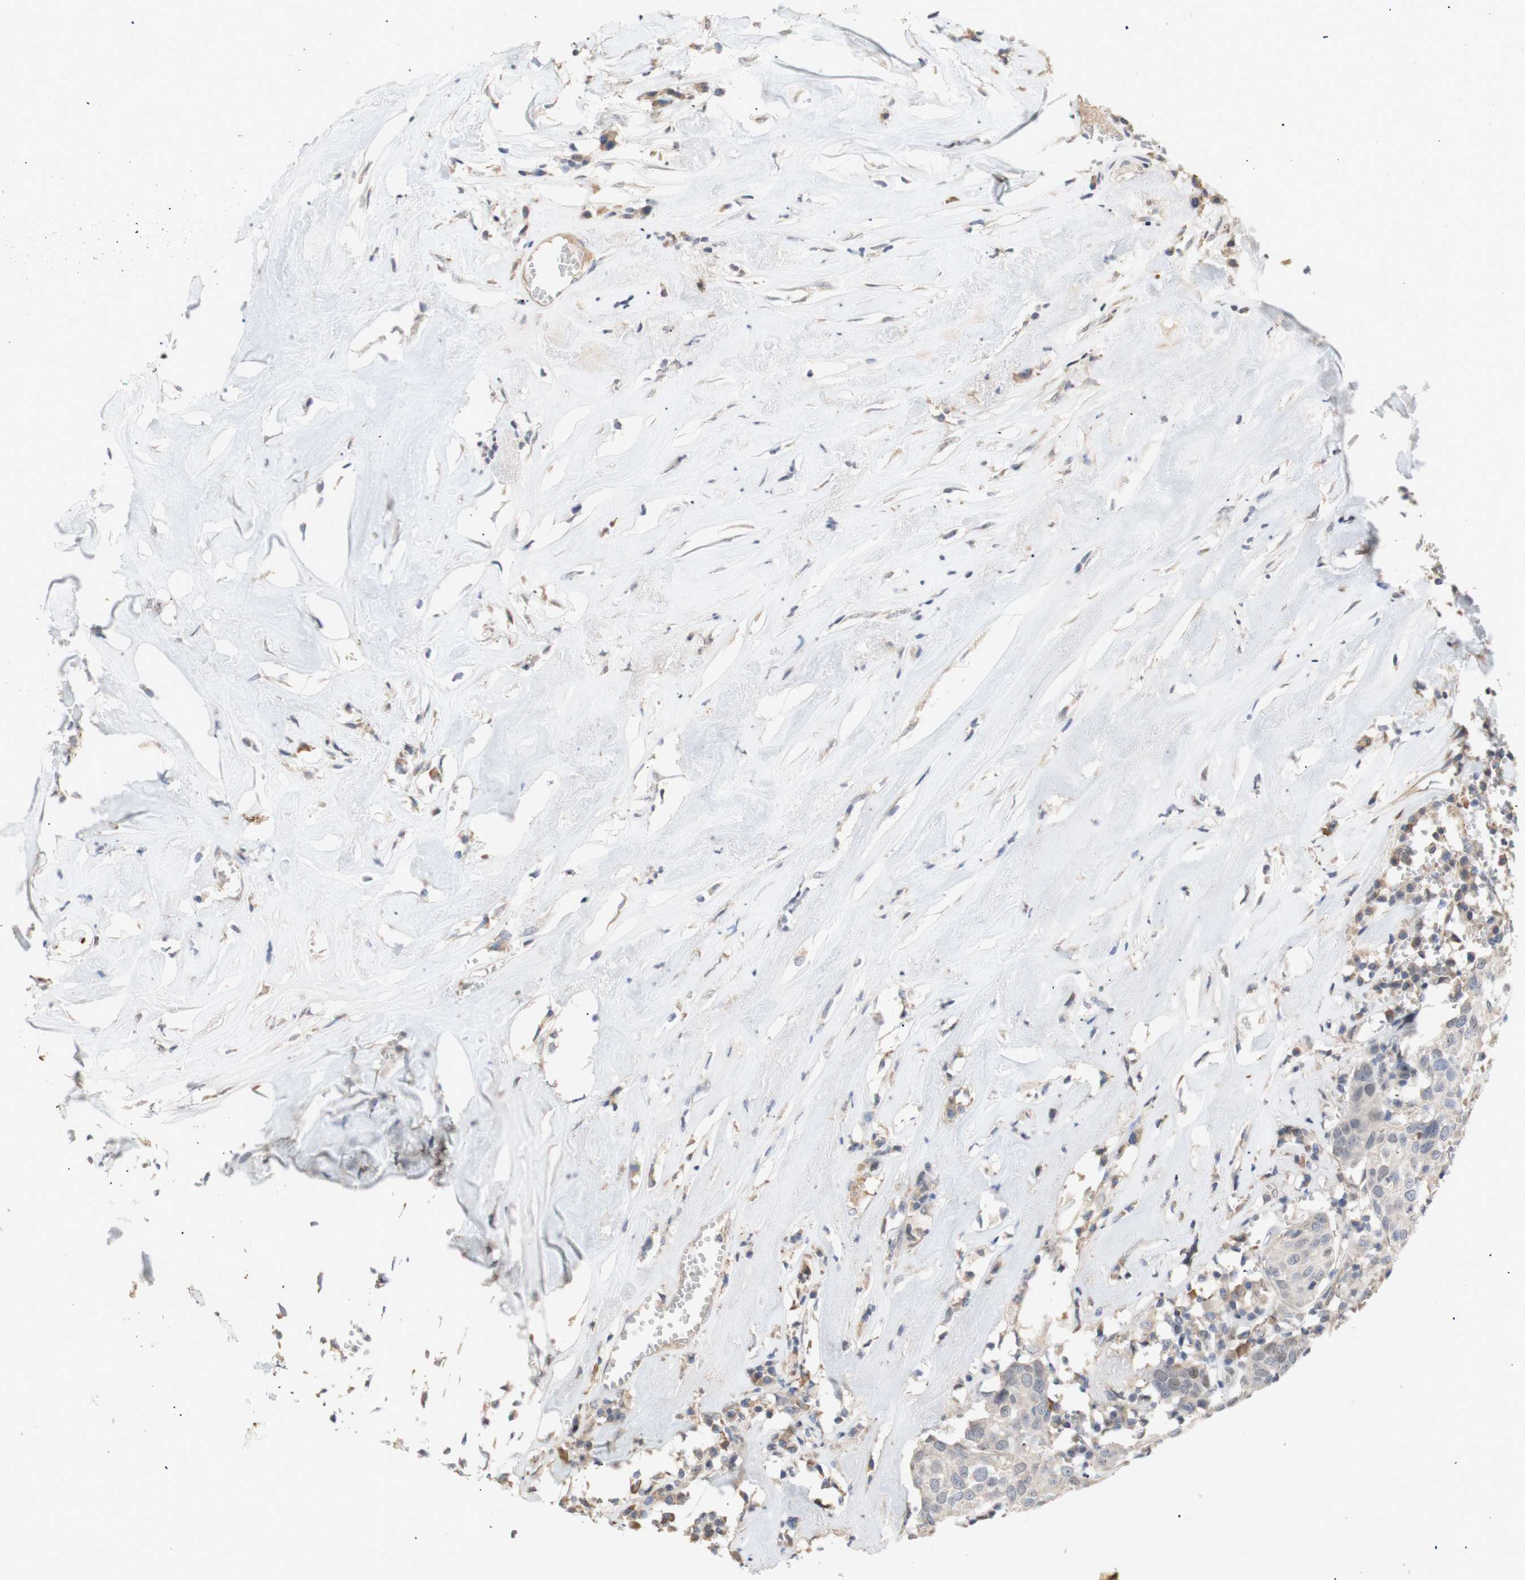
{"staining": {"intensity": "negative", "quantity": "none", "location": "none"}, "tissue": "head and neck cancer", "cell_type": "Tumor cells", "image_type": "cancer", "snomed": [{"axis": "morphology", "description": "Adenocarcinoma, NOS"}, {"axis": "topography", "description": "Salivary gland"}, {"axis": "topography", "description": "Head-Neck"}], "caption": "Histopathology image shows no significant protein positivity in tumor cells of head and neck adenocarcinoma.", "gene": "FOSB", "patient": {"sex": "female", "age": 65}}